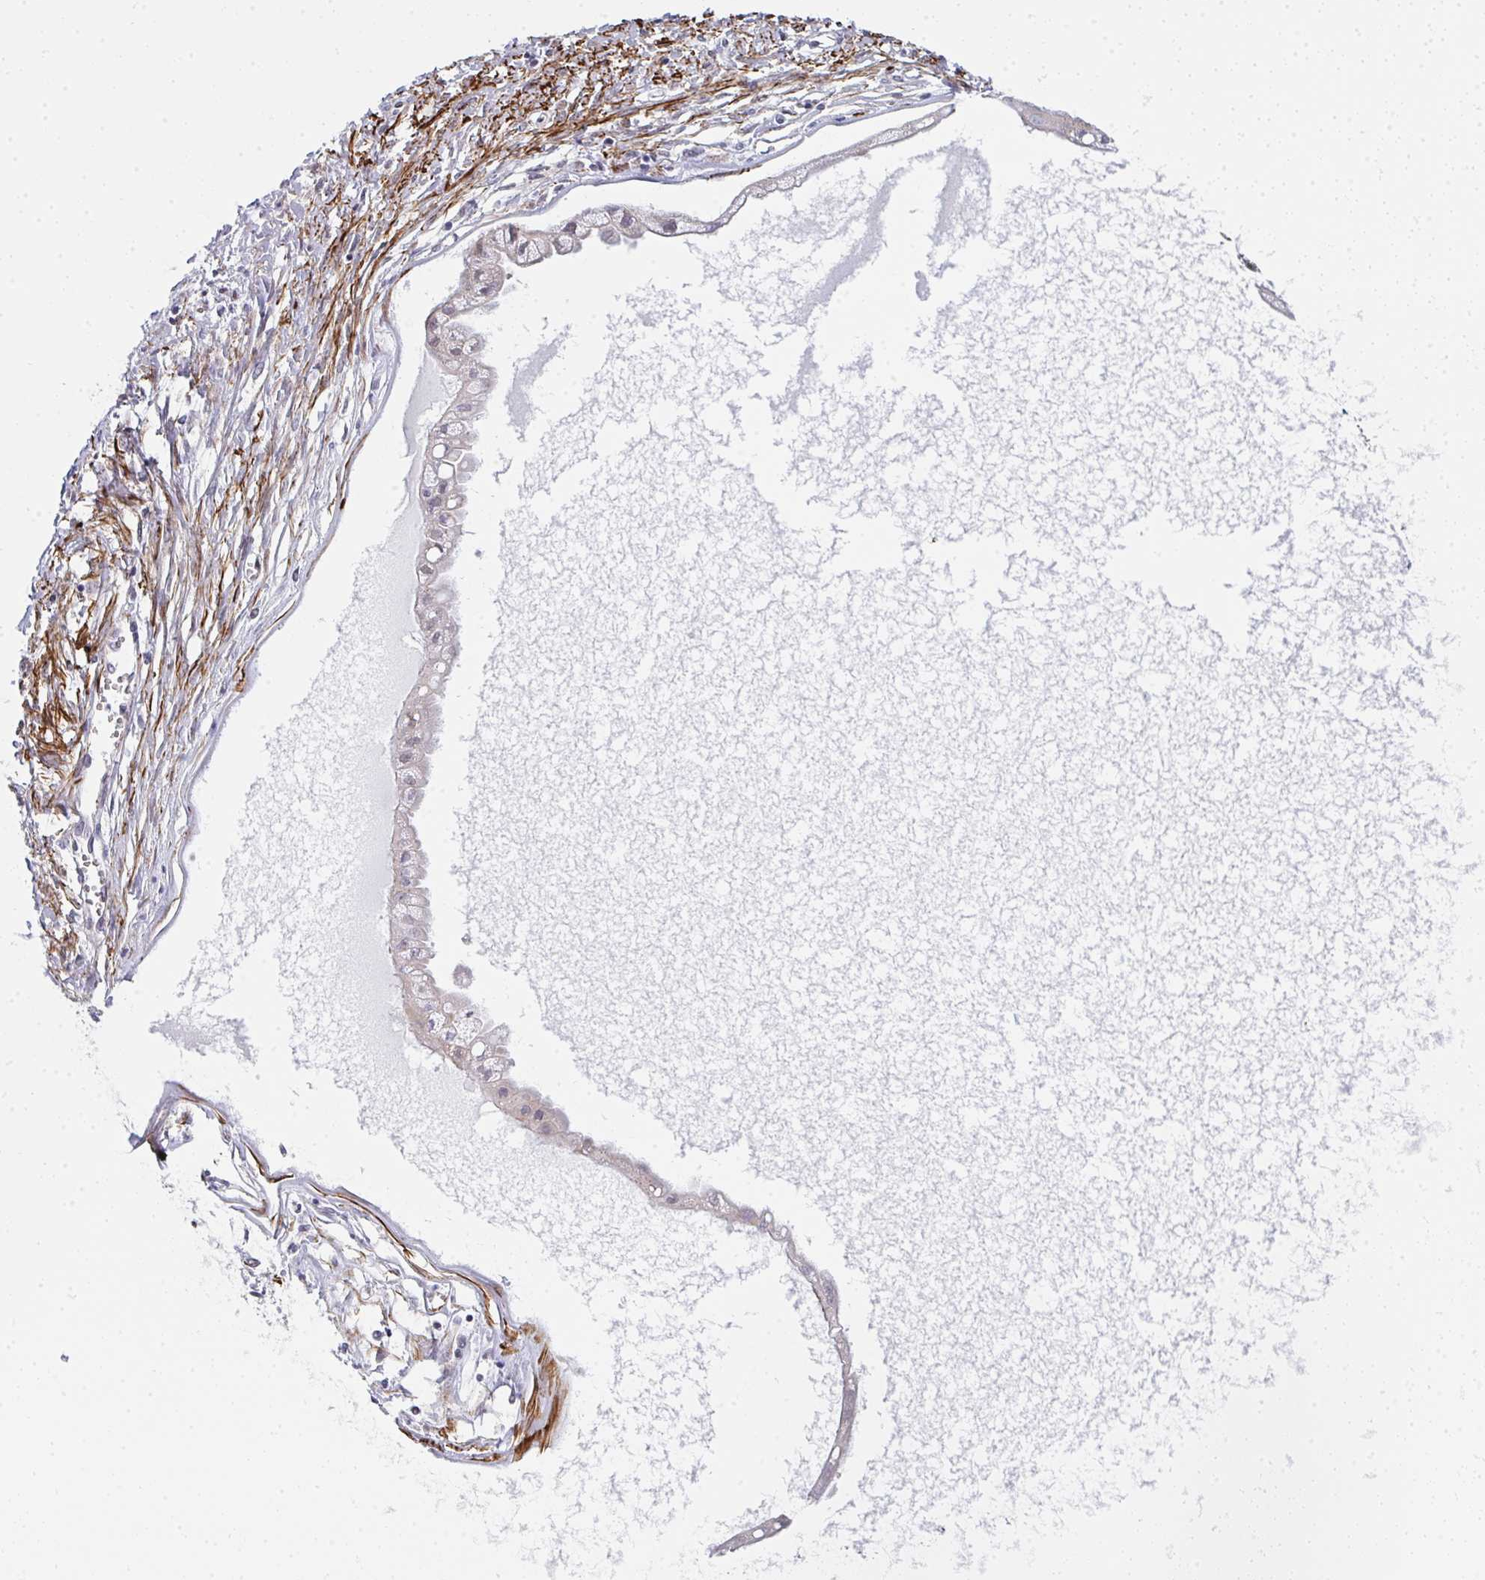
{"staining": {"intensity": "weak", "quantity": "<25%", "location": "nuclear"}, "tissue": "ovarian cancer", "cell_type": "Tumor cells", "image_type": "cancer", "snomed": [{"axis": "morphology", "description": "Cystadenocarcinoma, mucinous, NOS"}, {"axis": "topography", "description": "Ovary"}], "caption": "High magnification brightfield microscopy of ovarian mucinous cystadenocarcinoma stained with DAB (3,3'-diaminobenzidine) (brown) and counterstained with hematoxylin (blue): tumor cells show no significant positivity.", "gene": "GINS2", "patient": {"sex": "female", "age": 34}}